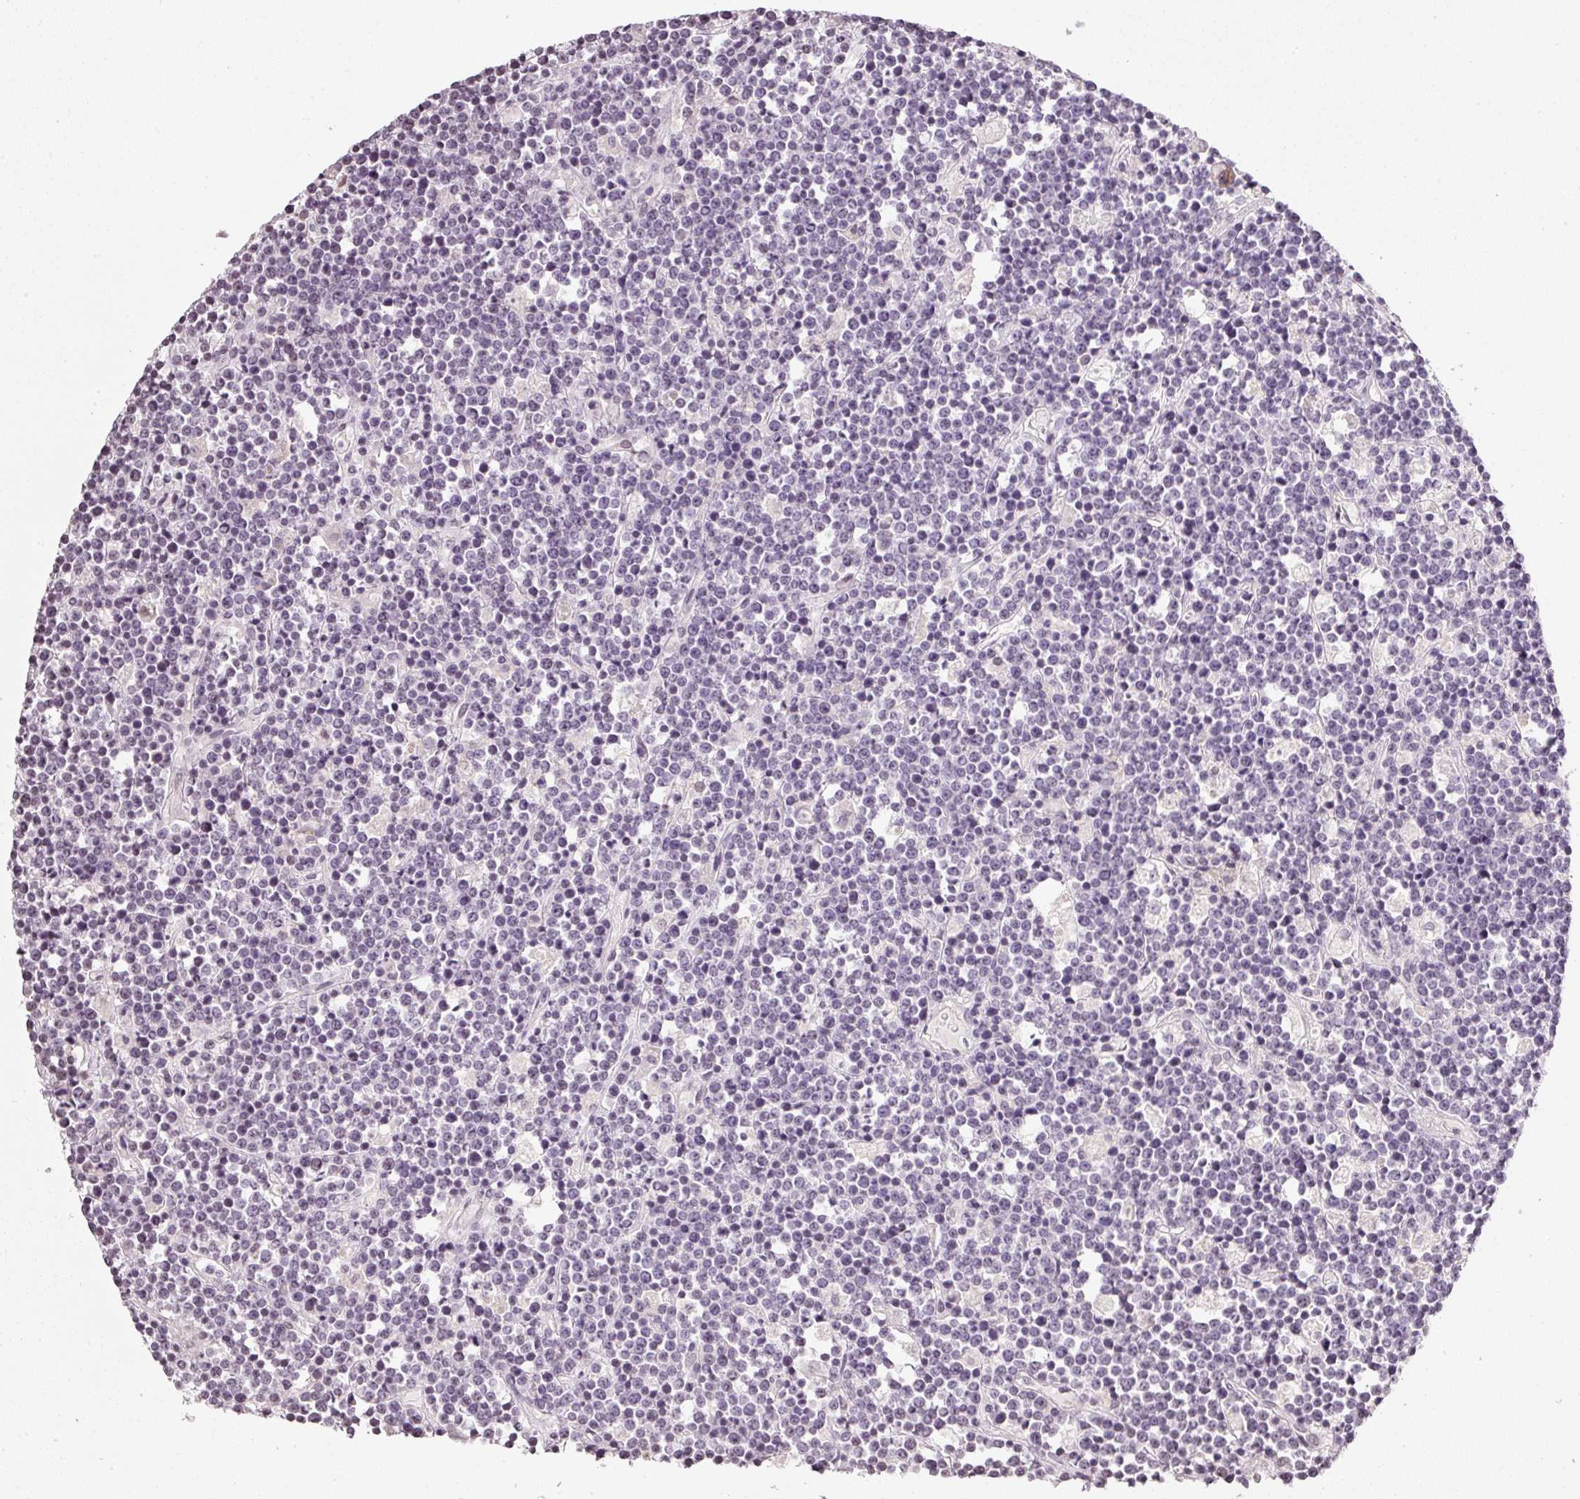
{"staining": {"intensity": "weak", "quantity": "<25%", "location": "nuclear"}, "tissue": "lymphoma", "cell_type": "Tumor cells", "image_type": "cancer", "snomed": [{"axis": "morphology", "description": "Malignant lymphoma, non-Hodgkin's type, High grade"}, {"axis": "topography", "description": "Ovary"}], "caption": "Immunohistochemical staining of human lymphoma exhibits no significant positivity in tumor cells.", "gene": "NRDE2", "patient": {"sex": "female", "age": 56}}